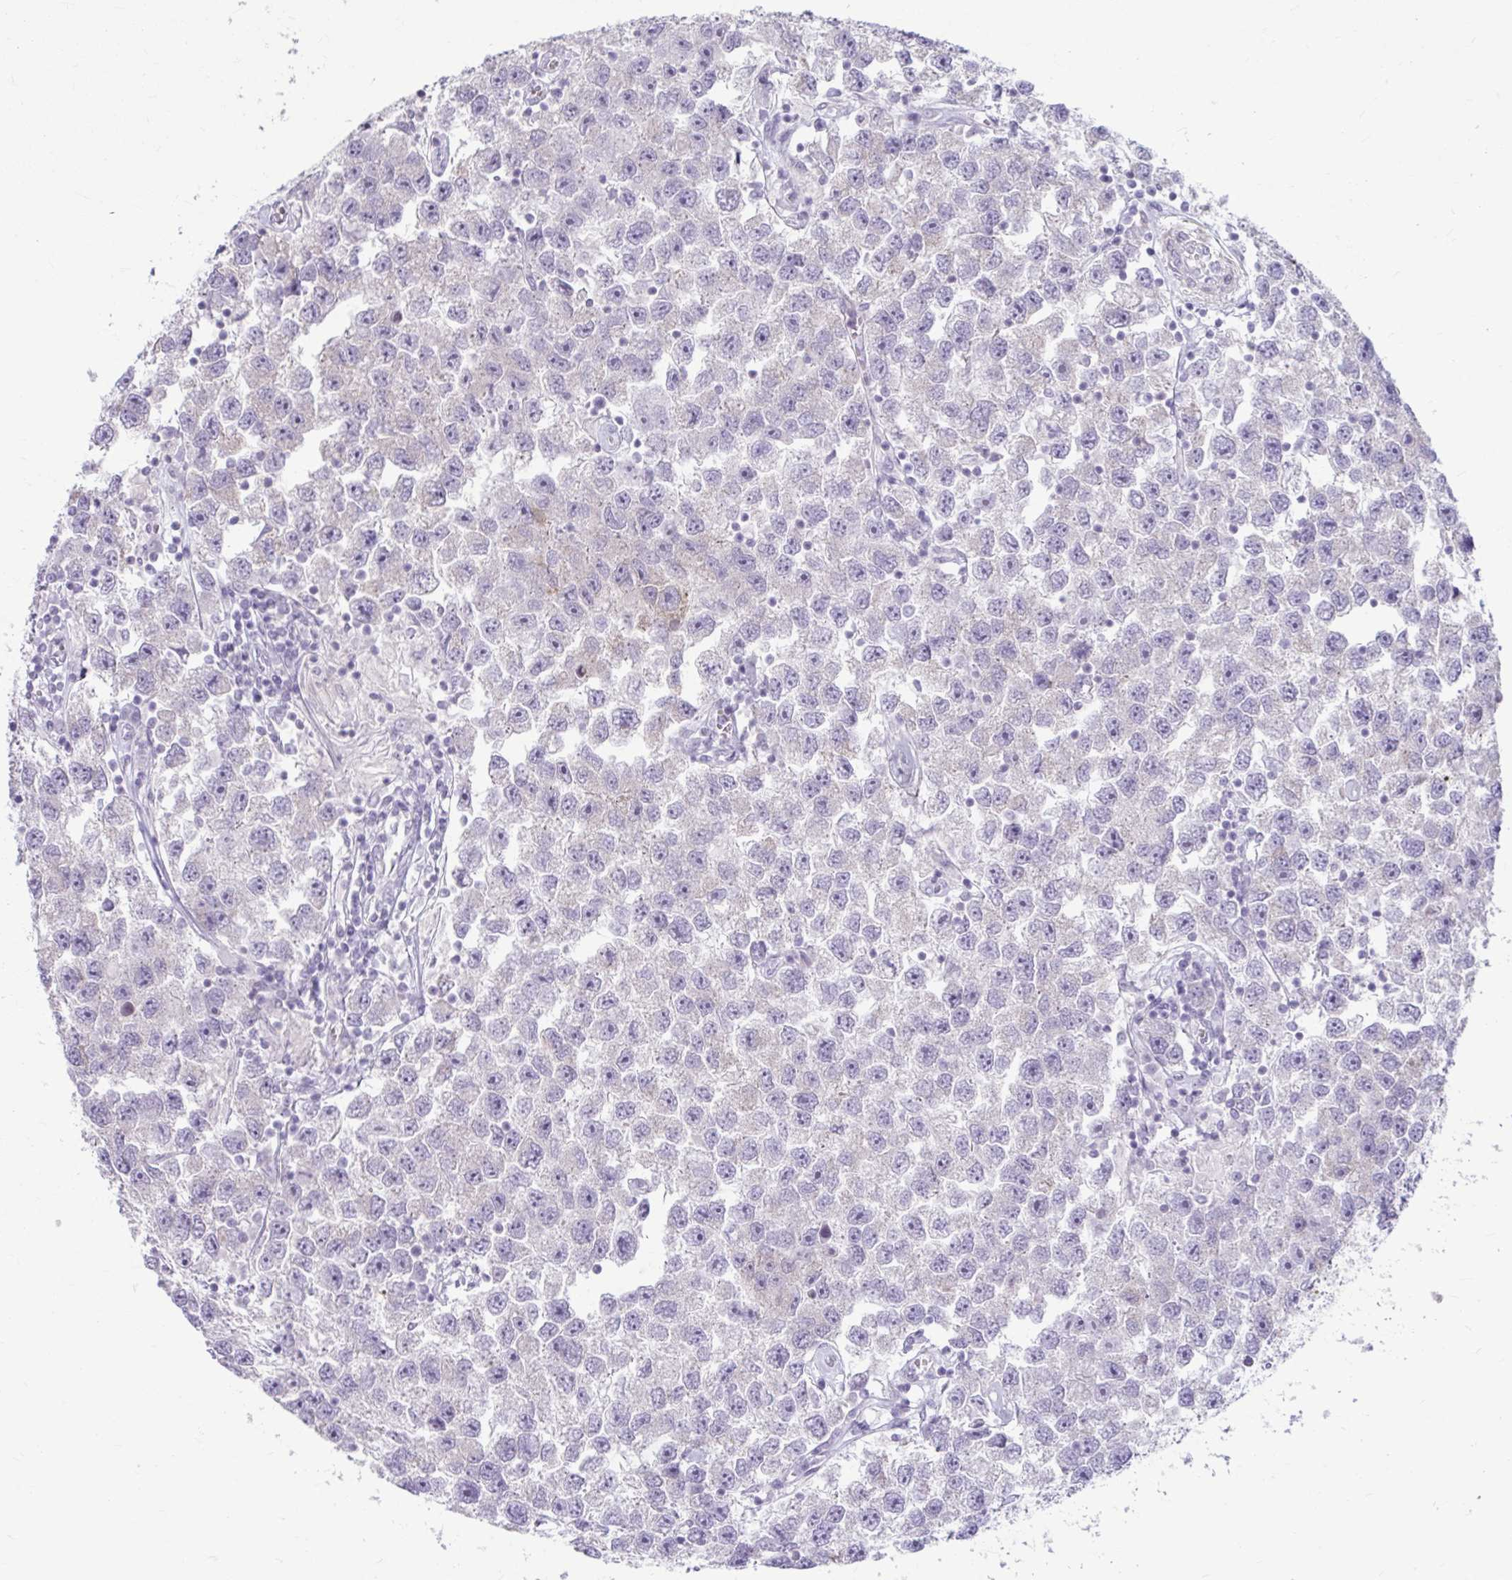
{"staining": {"intensity": "negative", "quantity": "none", "location": "none"}, "tissue": "testis cancer", "cell_type": "Tumor cells", "image_type": "cancer", "snomed": [{"axis": "morphology", "description": "Seminoma, NOS"}, {"axis": "topography", "description": "Testis"}], "caption": "DAB immunohistochemical staining of testis cancer displays no significant staining in tumor cells.", "gene": "MSMO1", "patient": {"sex": "male", "age": 26}}